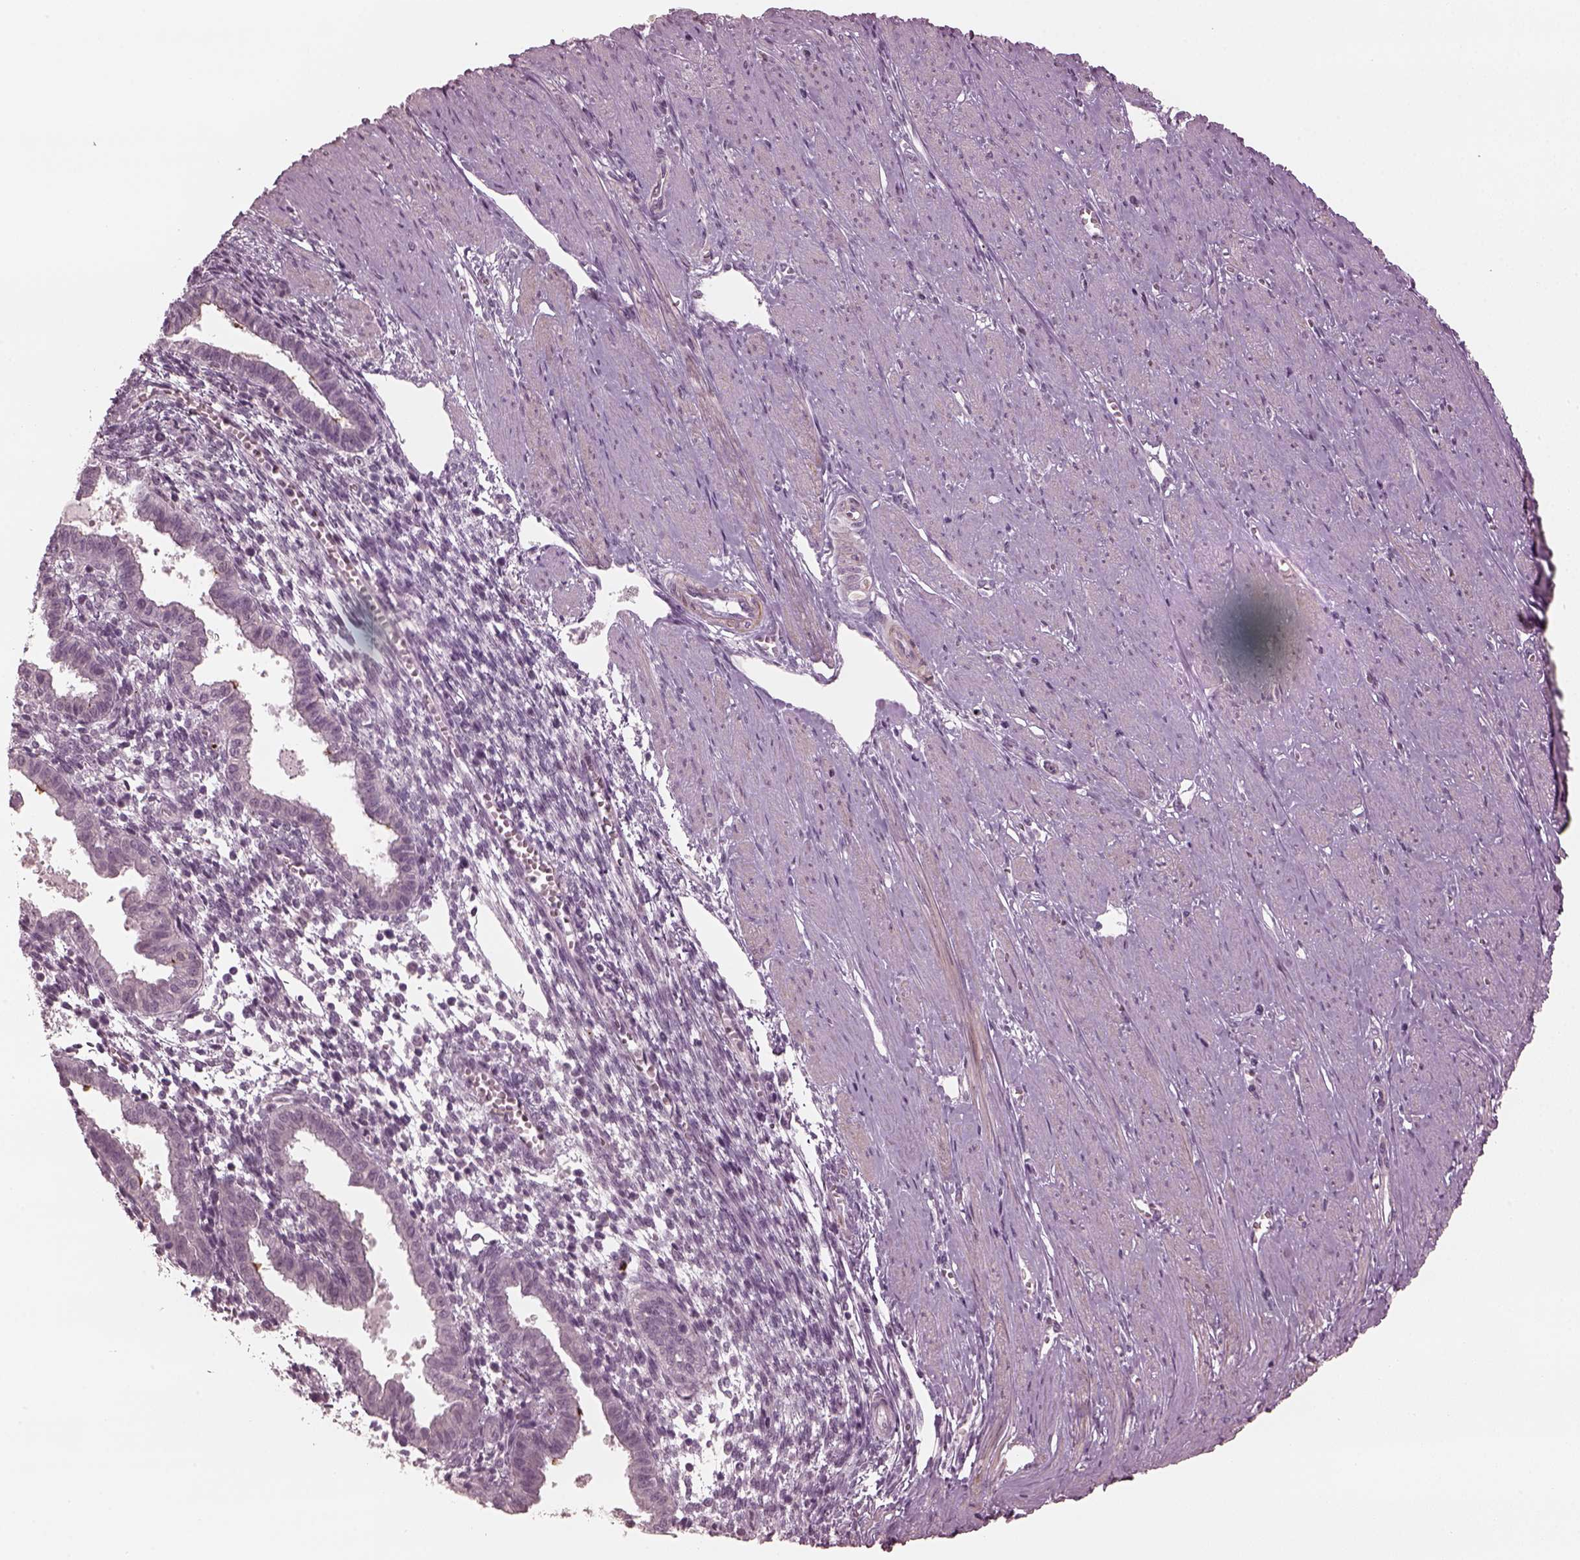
{"staining": {"intensity": "negative", "quantity": "none", "location": "none"}, "tissue": "endometrium", "cell_type": "Cells in endometrial stroma", "image_type": "normal", "snomed": [{"axis": "morphology", "description": "Normal tissue, NOS"}, {"axis": "topography", "description": "Endometrium"}], "caption": "High magnification brightfield microscopy of normal endometrium stained with DAB (3,3'-diaminobenzidine) (brown) and counterstained with hematoxylin (blue): cells in endometrial stroma show no significant staining. Nuclei are stained in blue.", "gene": "CCDC170", "patient": {"sex": "female", "age": 37}}